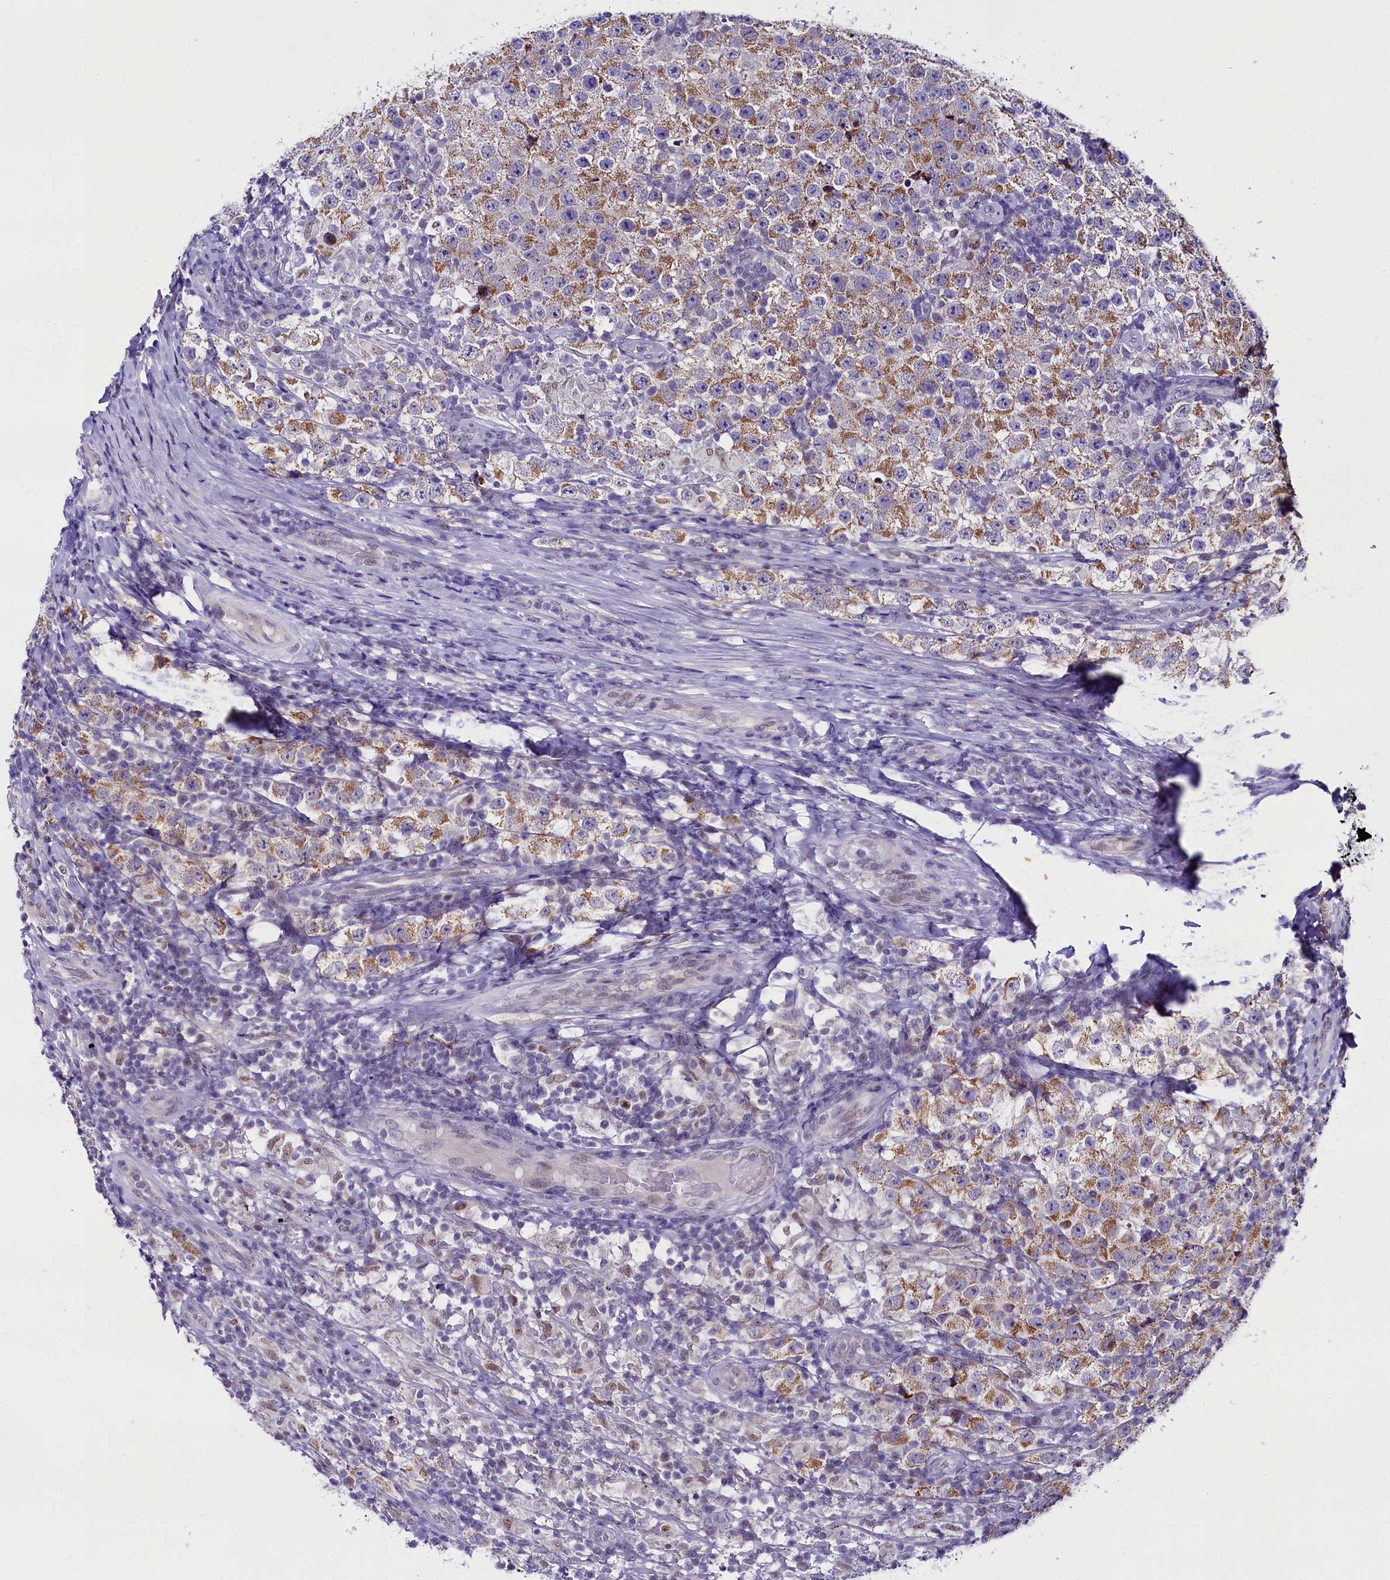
{"staining": {"intensity": "moderate", "quantity": ">75%", "location": "cytoplasmic/membranous"}, "tissue": "testis cancer", "cell_type": "Tumor cells", "image_type": "cancer", "snomed": [{"axis": "morphology", "description": "Normal tissue, NOS"}, {"axis": "morphology", "description": "Urothelial carcinoma, High grade"}, {"axis": "morphology", "description": "Seminoma, NOS"}, {"axis": "morphology", "description": "Carcinoma, Embryonal, NOS"}, {"axis": "topography", "description": "Urinary bladder"}, {"axis": "topography", "description": "Testis"}], "caption": "DAB immunohistochemical staining of human testis urothelial carcinoma (high-grade) shows moderate cytoplasmic/membranous protein expression in about >75% of tumor cells. (Brightfield microscopy of DAB IHC at high magnification).", "gene": "OSGEP", "patient": {"sex": "male", "age": 41}}